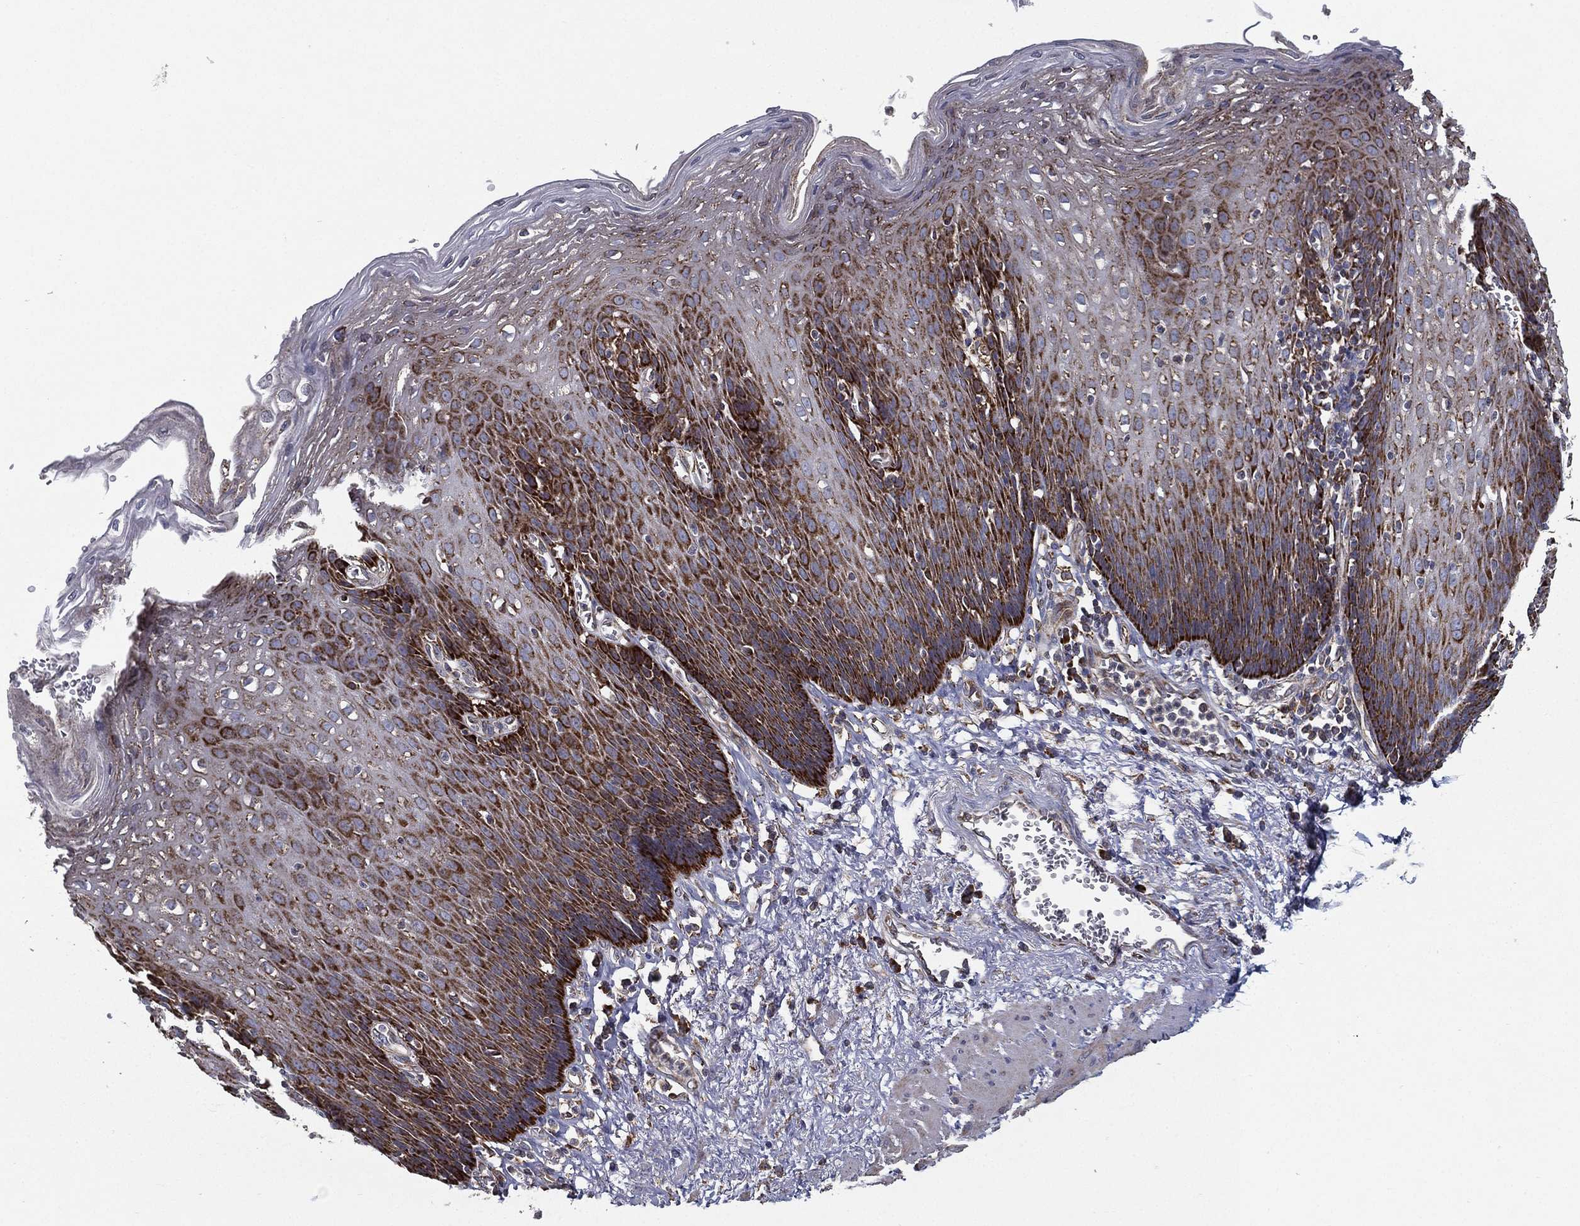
{"staining": {"intensity": "strong", "quantity": "25%-75%", "location": "cytoplasmic/membranous"}, "tissue": "esophagus", "cell_type": "Squamous epithelial cells", "image_type": "normal", "snomed": [{"axis": "morphology", "description": "Normal tissue, NOS"}, {"axis": "topography", "description": "Esophagus"}], "caption": "A brown stain highlights strong cytoplasmic/membranous positivity of a protein in squamous epithelial cells of unremarkable esophagus. Nuclei are stained in blue.", "gene": "MT", "patient": {"sex": "male", "age": 57}}